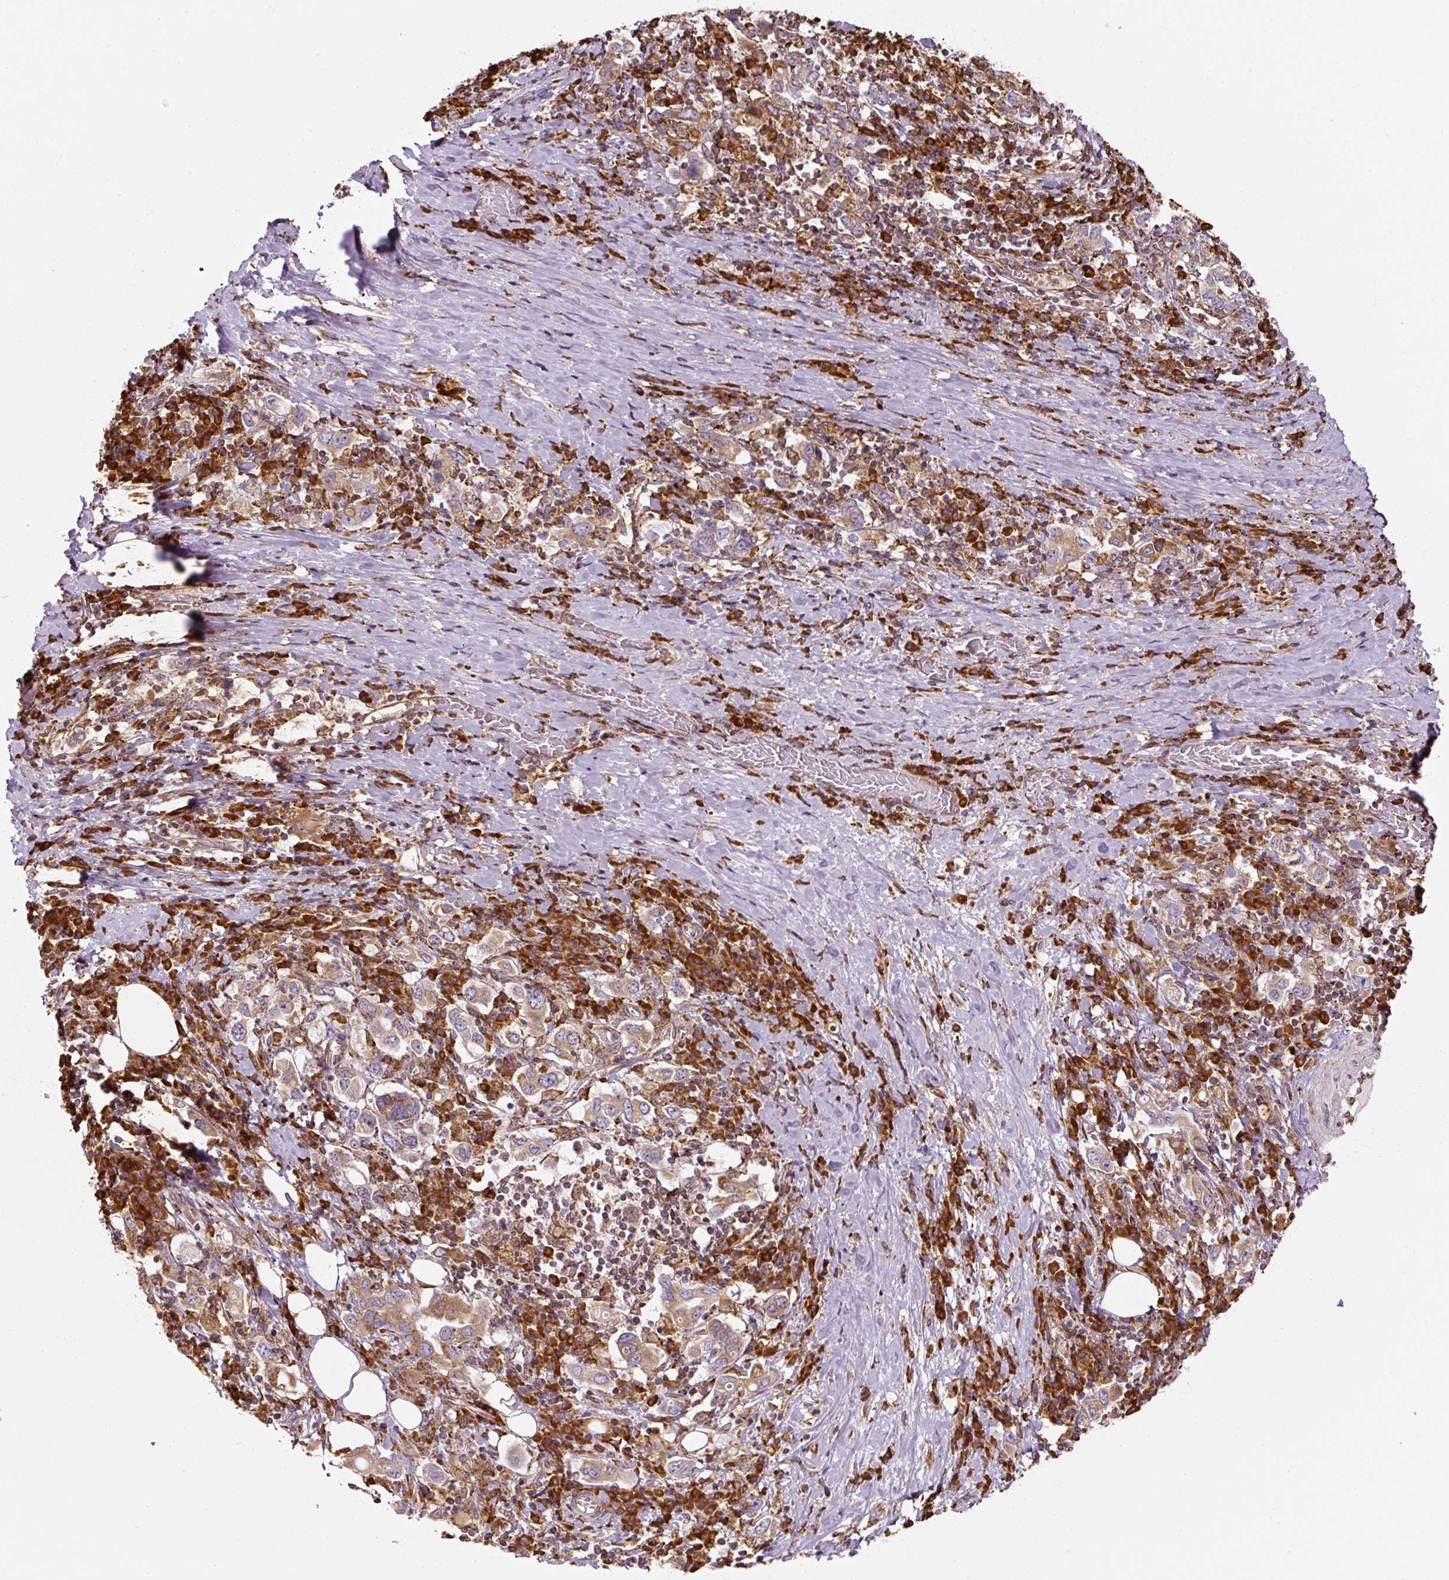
{"staining": {"intensity": "moderate", "quantity": ">75%", "location": "cytoplasmic/membranous"}, "tissue": "stomach cancer", "cell_type": "Tumor cells", "image_type": "cancer", "snomed": [{"axis": "morphology", "description": "Adenocarcinoma, NOS"}, {"axis": "topography", "description": "Stomach, upper"}, {"axis": "topography", "description": "Stomach"}], "caption": "High-magnification brightfield microscopy of adenocarcinoma (stomach) stained with DAB (brown) and counterstained with hematoxylin (blue). tumor cells exhibit moderate cytoplasmic/membranous positivity is present in approximately>75% of cells. (Stains: DAB in brown, nuclei in blue, Microscopy: brightfield microscopy at high magnification).", "gene": "PRKCSH", "patient": {"sex": "male", "age": 62}}